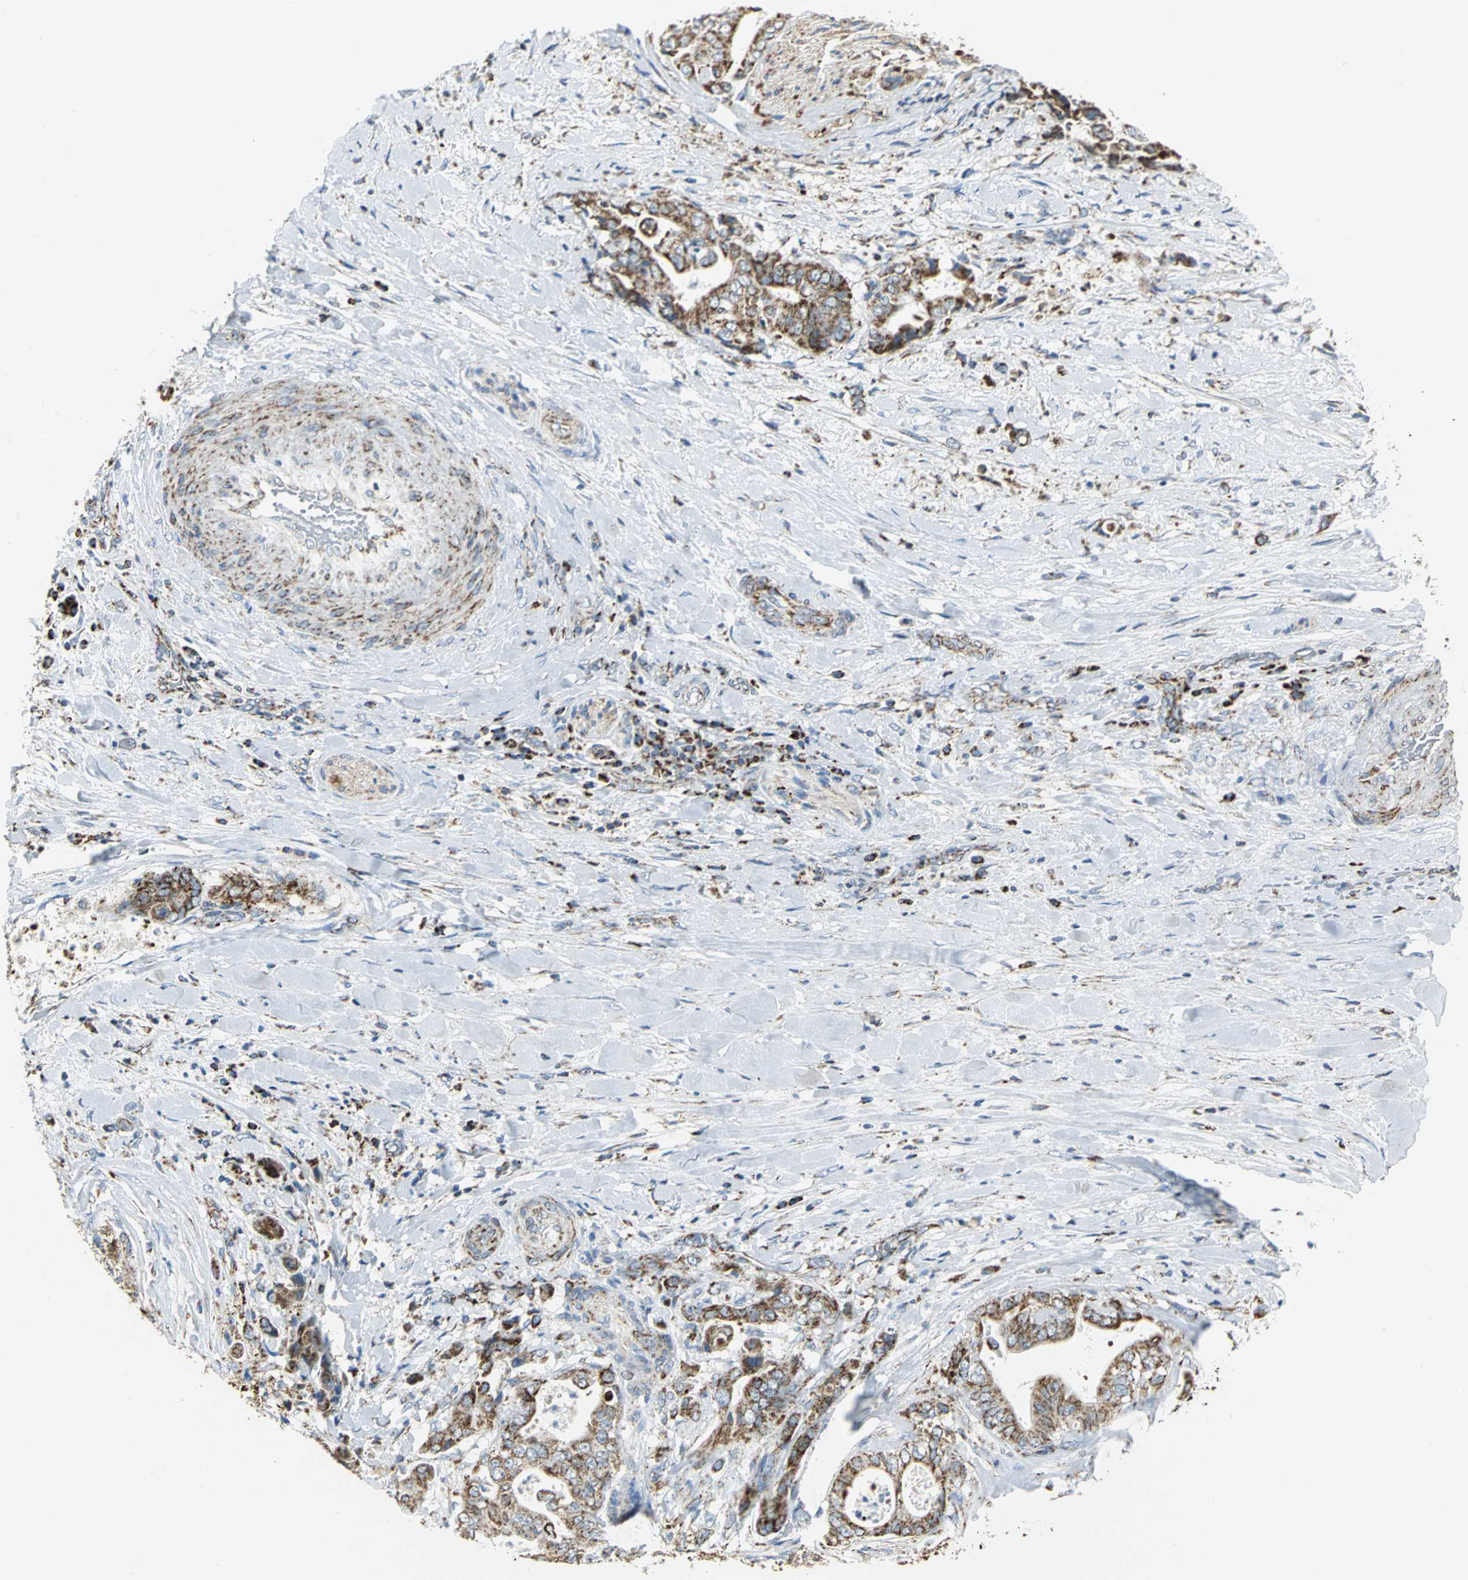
{"staining": {"intensity": "strong", "quantity": "25%-75%", "location": "cytoplasmic/membranous"}, "tissue": "liver cancer", "cell_type": "Tumor cells", "image_type": "cancer", "snomed": [{"axis": "morphology", "description": "Cholangiocarcinoma"}, {"axis": "topography", "description": "Liver"}], "caption": "IHC (DAB (3,3'-diaminobenzidine)) staining of human liver cancer displays strong cytoplasmic/membranous protein expression in about 25%-75% of tumor cells.", "gene": "NTRK1", "patient": {"sex": "male", "age": 58}}